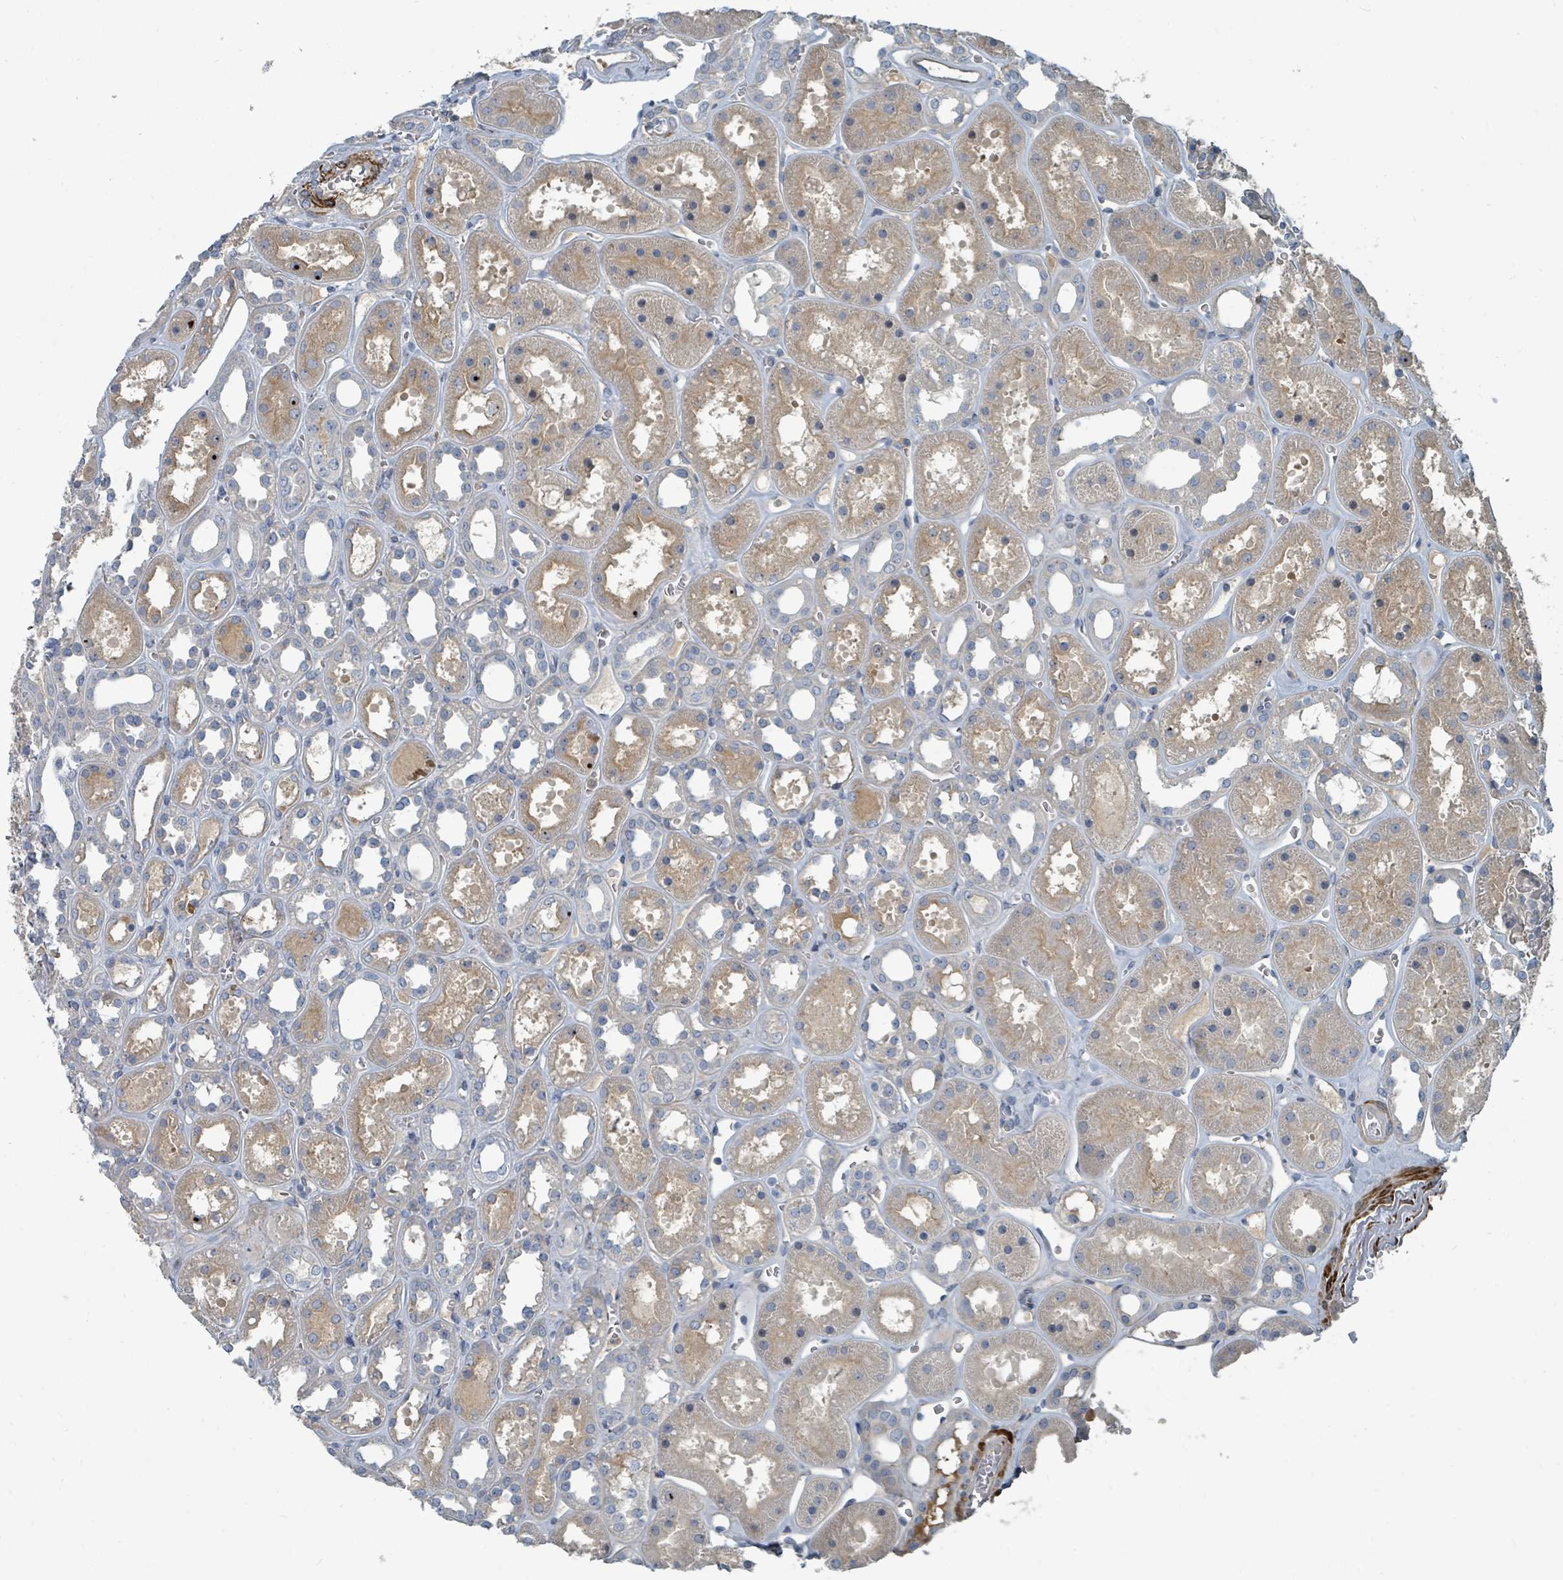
{"staining": {"intensity": "moderate", "quantity": "<25%", "location": "cytoplasmic/membranous,nuclear"}, "tissue": "kidney", "cell_type": "Cells in glomeruli", "image_type": "normal", "snomed": [{"axis": "morphology", "description": "Normal tissue, NOS"}, {"axis": "topography", "description": "Kidney"}], "caption": "IHC of normal kidney demonstrates low levels of moderate cytoplasmic/membranous,nuclear positivity in about <25% of cells in glomeruli. (DAB (3,3'-diaminobenzidine) = brown stain, brightfield microscopy at high magnification).", "gene": "SLC44A5", "patient": {"sex": "female", "age": 41}}